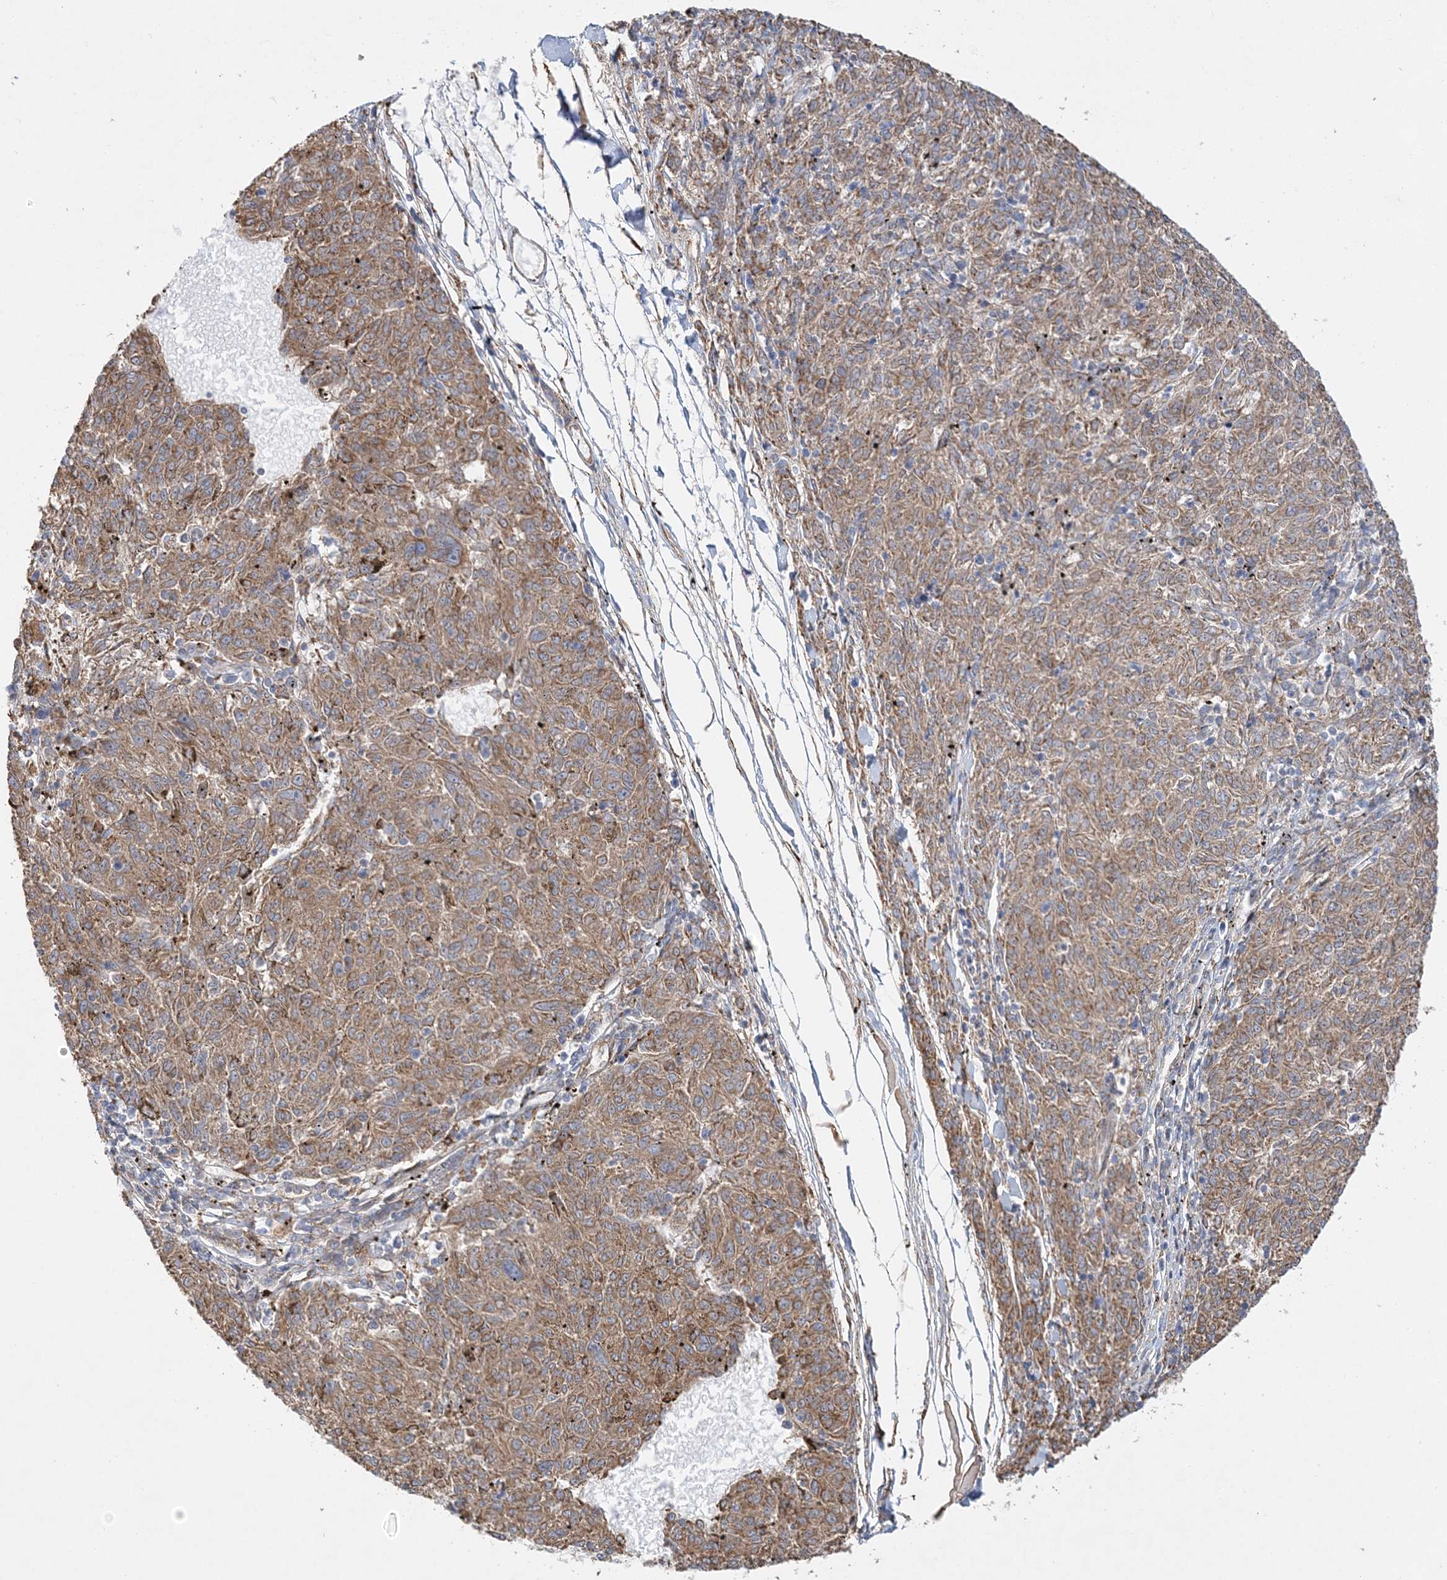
{"staining": {"intensity": "moderate", "quantity": ">75%", "location": "cytoplasmic/membranous"}, "tissue": "melanoma", "cell_type": "Tumor cells", "image_type": "cancer", "snomed": [{"axis": "morphology", "description": "Malignant melanoma, NOS"}, {"axis": "topography", "description": "Skin"}], "caption": "Melanoma stained with IHC shows moderate cytoplasmic/membranous expression in approximately >75% of tumor cells.", "gene": "ZFYVE16", "patient": {"sex": "female", "age": 72}}